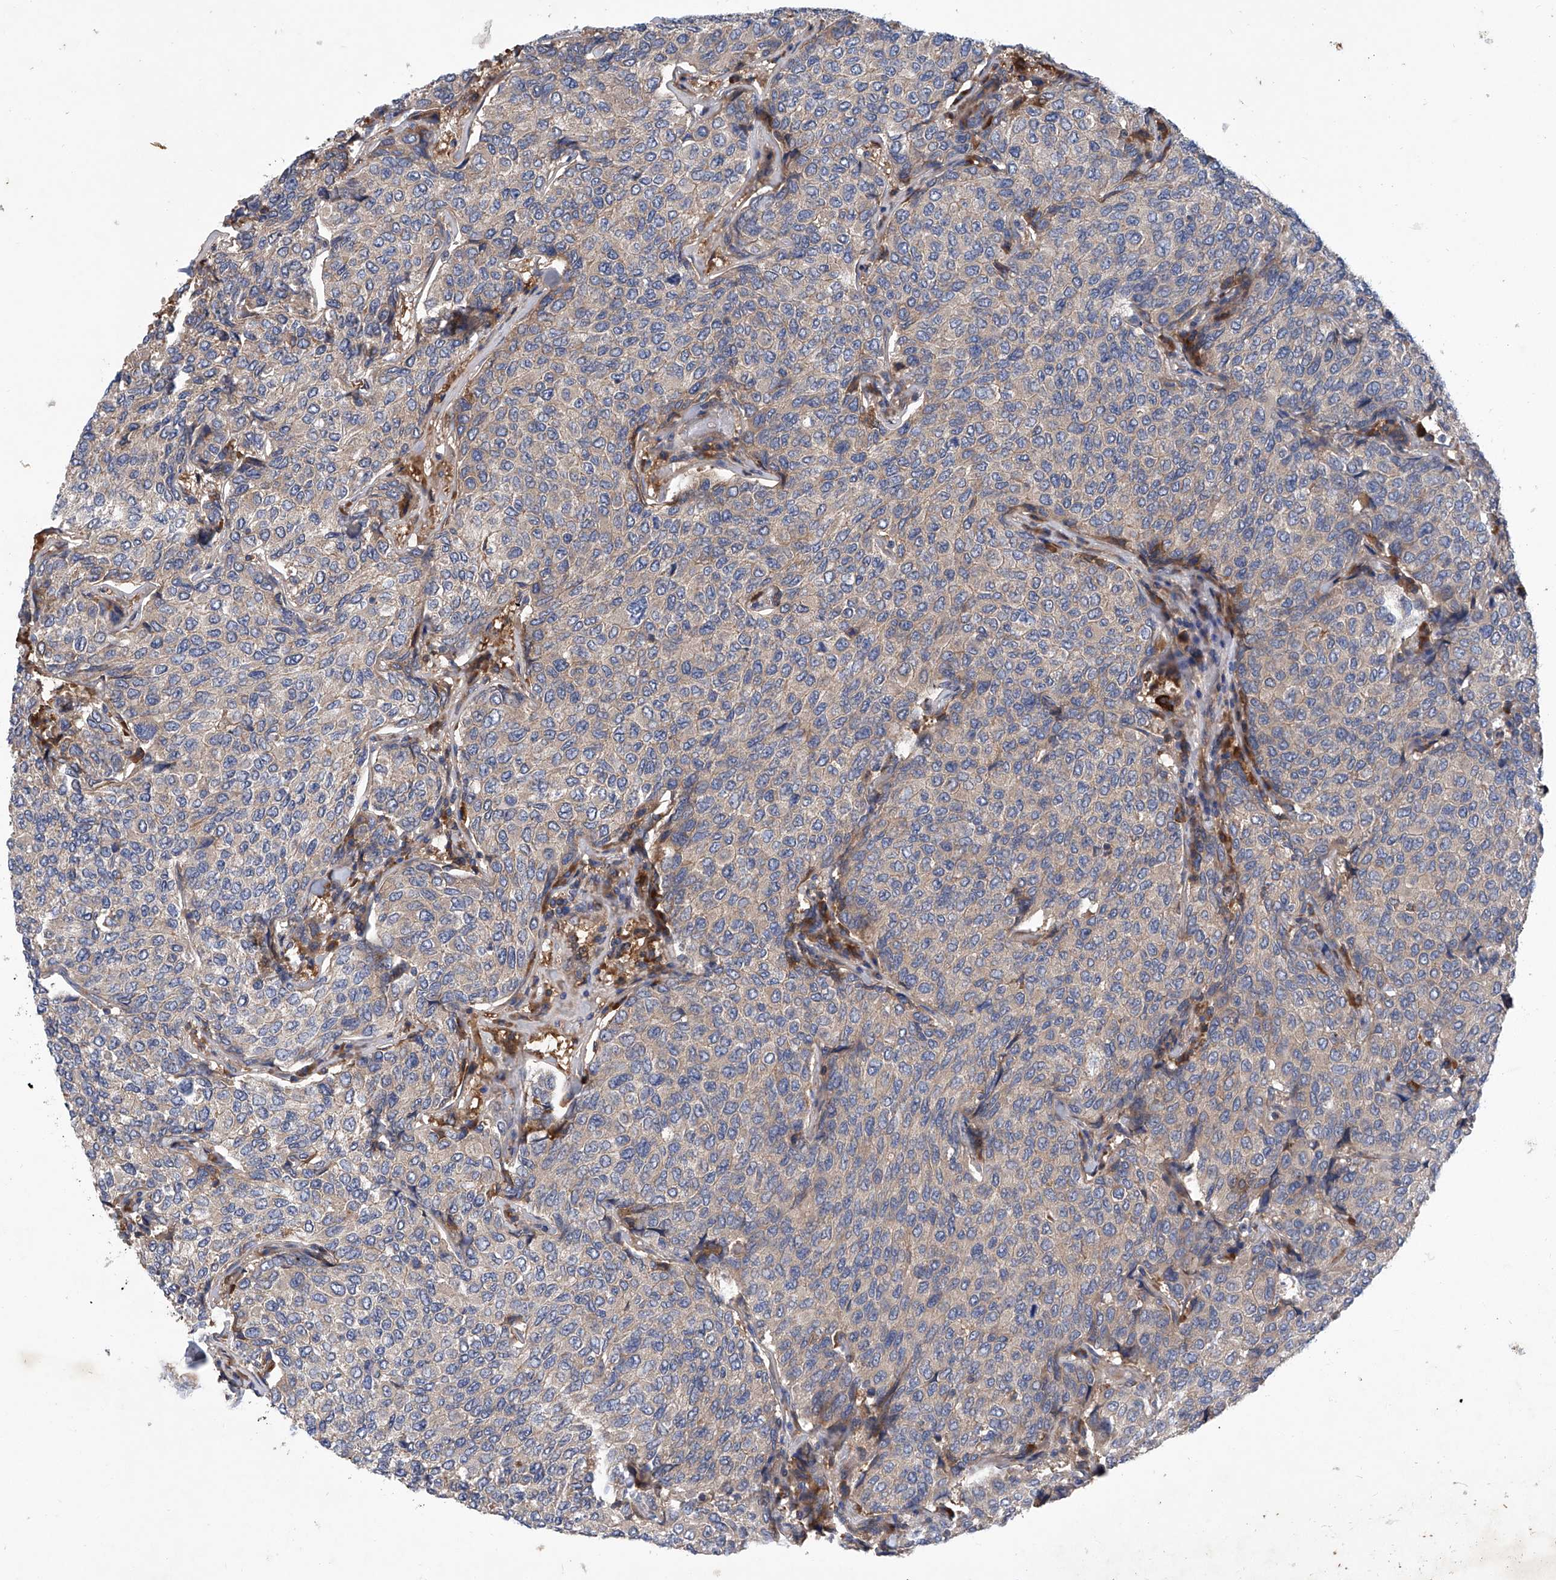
{"staining": {"intensity": "weak", "quantity": "<25%", "location": "cytoplasmic/membranous"}, "tissue": "breast cancer", "cell_type": "Tumor cells", "image_type": "cancer", "snomed": [{"axis": "morphology", "description": "Duct carcinoma"}, {"axis": "topography", "description": "Breast"}], "caption": "Protein analysis of infiltrating ductal carcinoma (breast) displays no significant staining in tumor cells.", "gene": "ASCC3", "patient": {"sex": "female", "age": 55}}